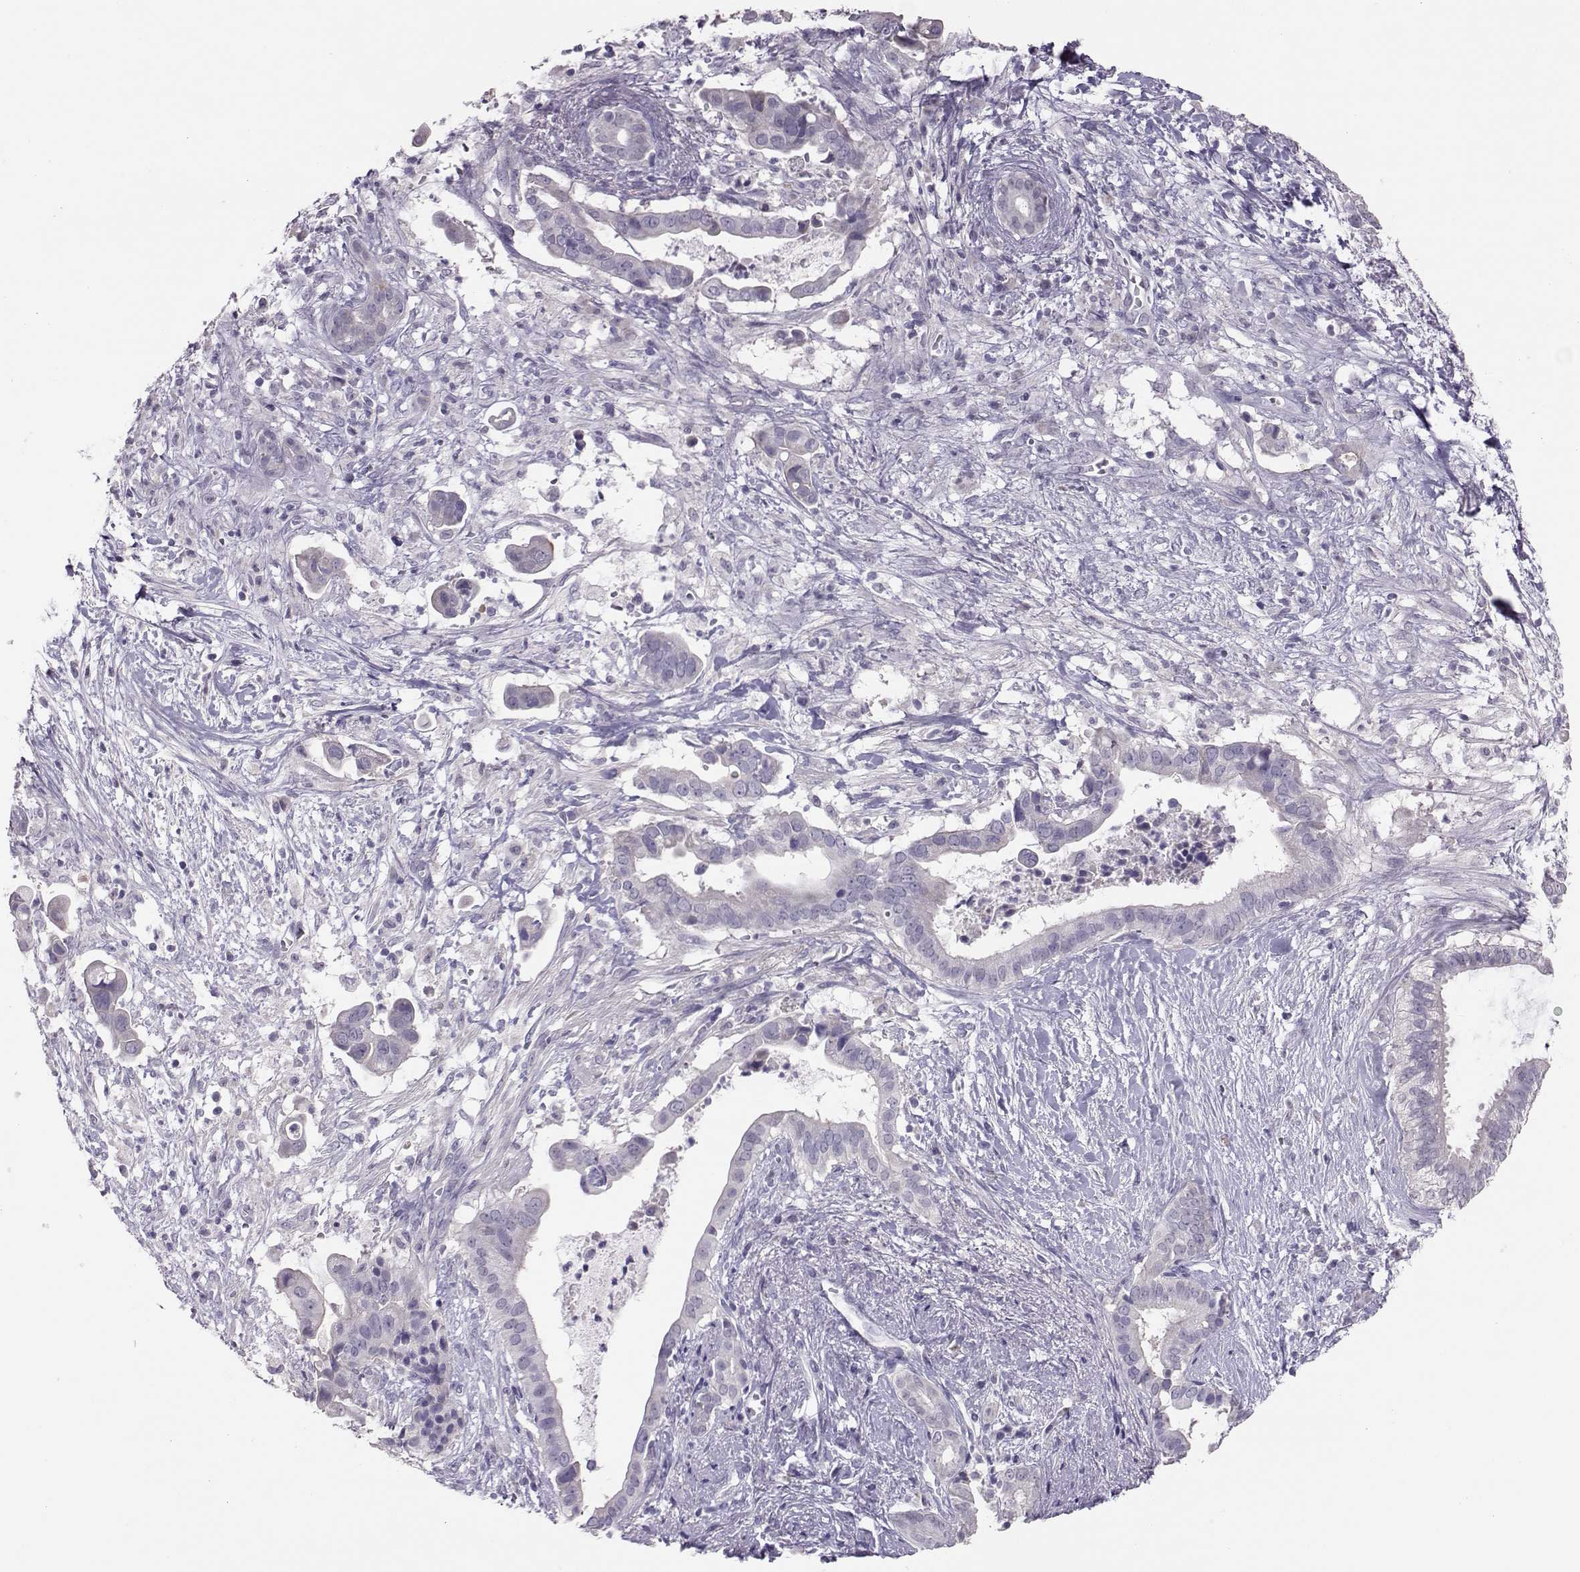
{"staining": {"intensity": "negative", "quantity": "none", "location": "none"}, "tissue": "pancreatic cancer", "cell_type": "Tumor cells", "image_type": "cancer", "snomed": [{"axis": "morphology", "description": "Adenocarcinoma, NOS"}, {"axis": "topography", "description": "Pancreas"}], "caption": "Tumor cells are negative for brown protein staining in pancreatic cancer (adenocarcinoma).", "gene": "DNAAF1", "patient": {"sex": "male", "age": 61}}